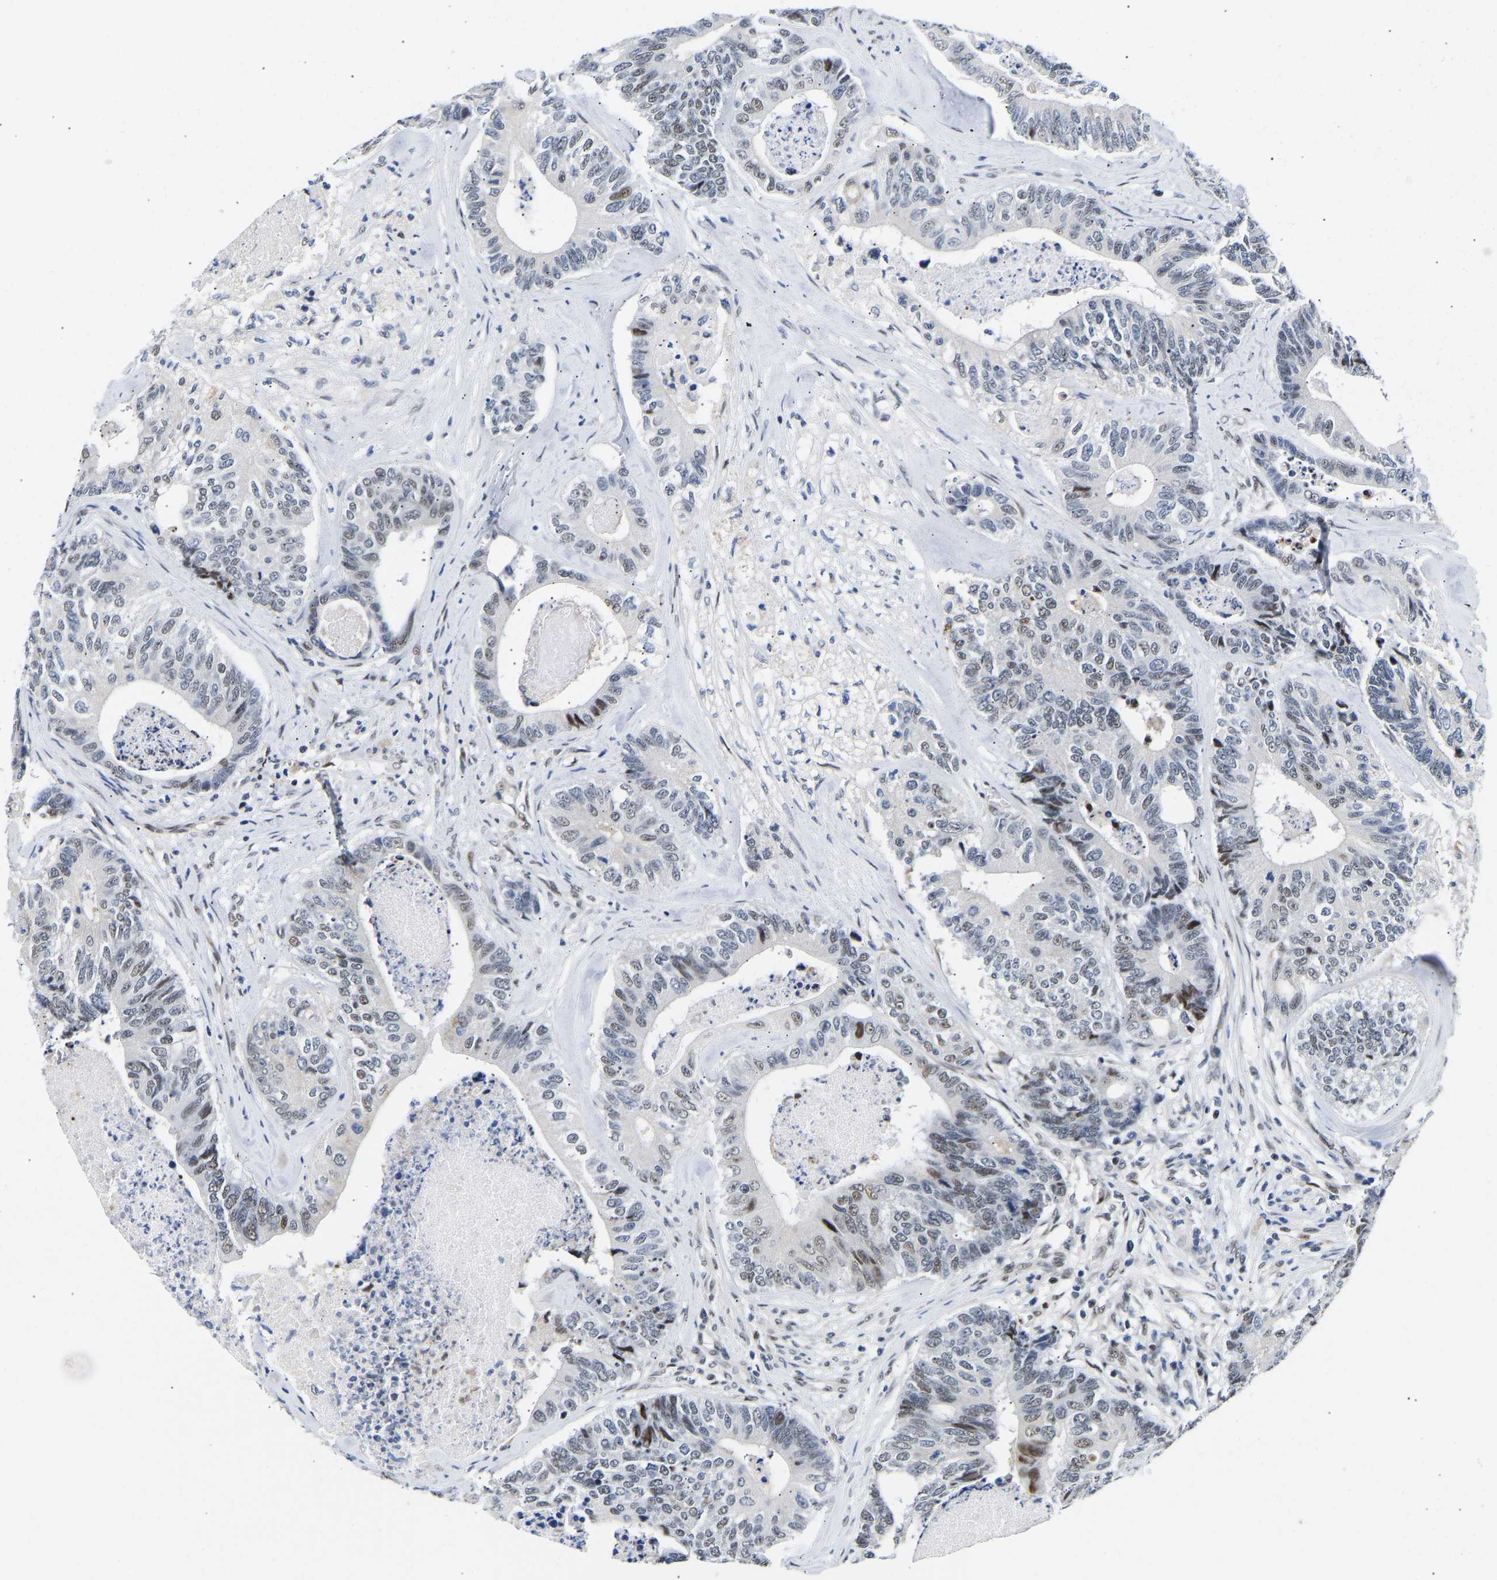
{"staining": {"intensity": "moderate", "quantity": "<25%", "location": "nuclear"}, "tissue": "colorectal cancer", "cell_type": "Tumor cells", "image_type": "cancer", "snomed": [{"axis": "morphology", "description": "Adenocarcinoma, NOS"}, {"axis": "topography", "description": "Colon"}], "caption": "Colorectal cancer stained with DAB immunohistochemistry exhibits low levels of moderate nuclear expression in about <25% of tumor cells.", "gene": "PTRHD1", "patient": {"sex": "female", "age": 67}}